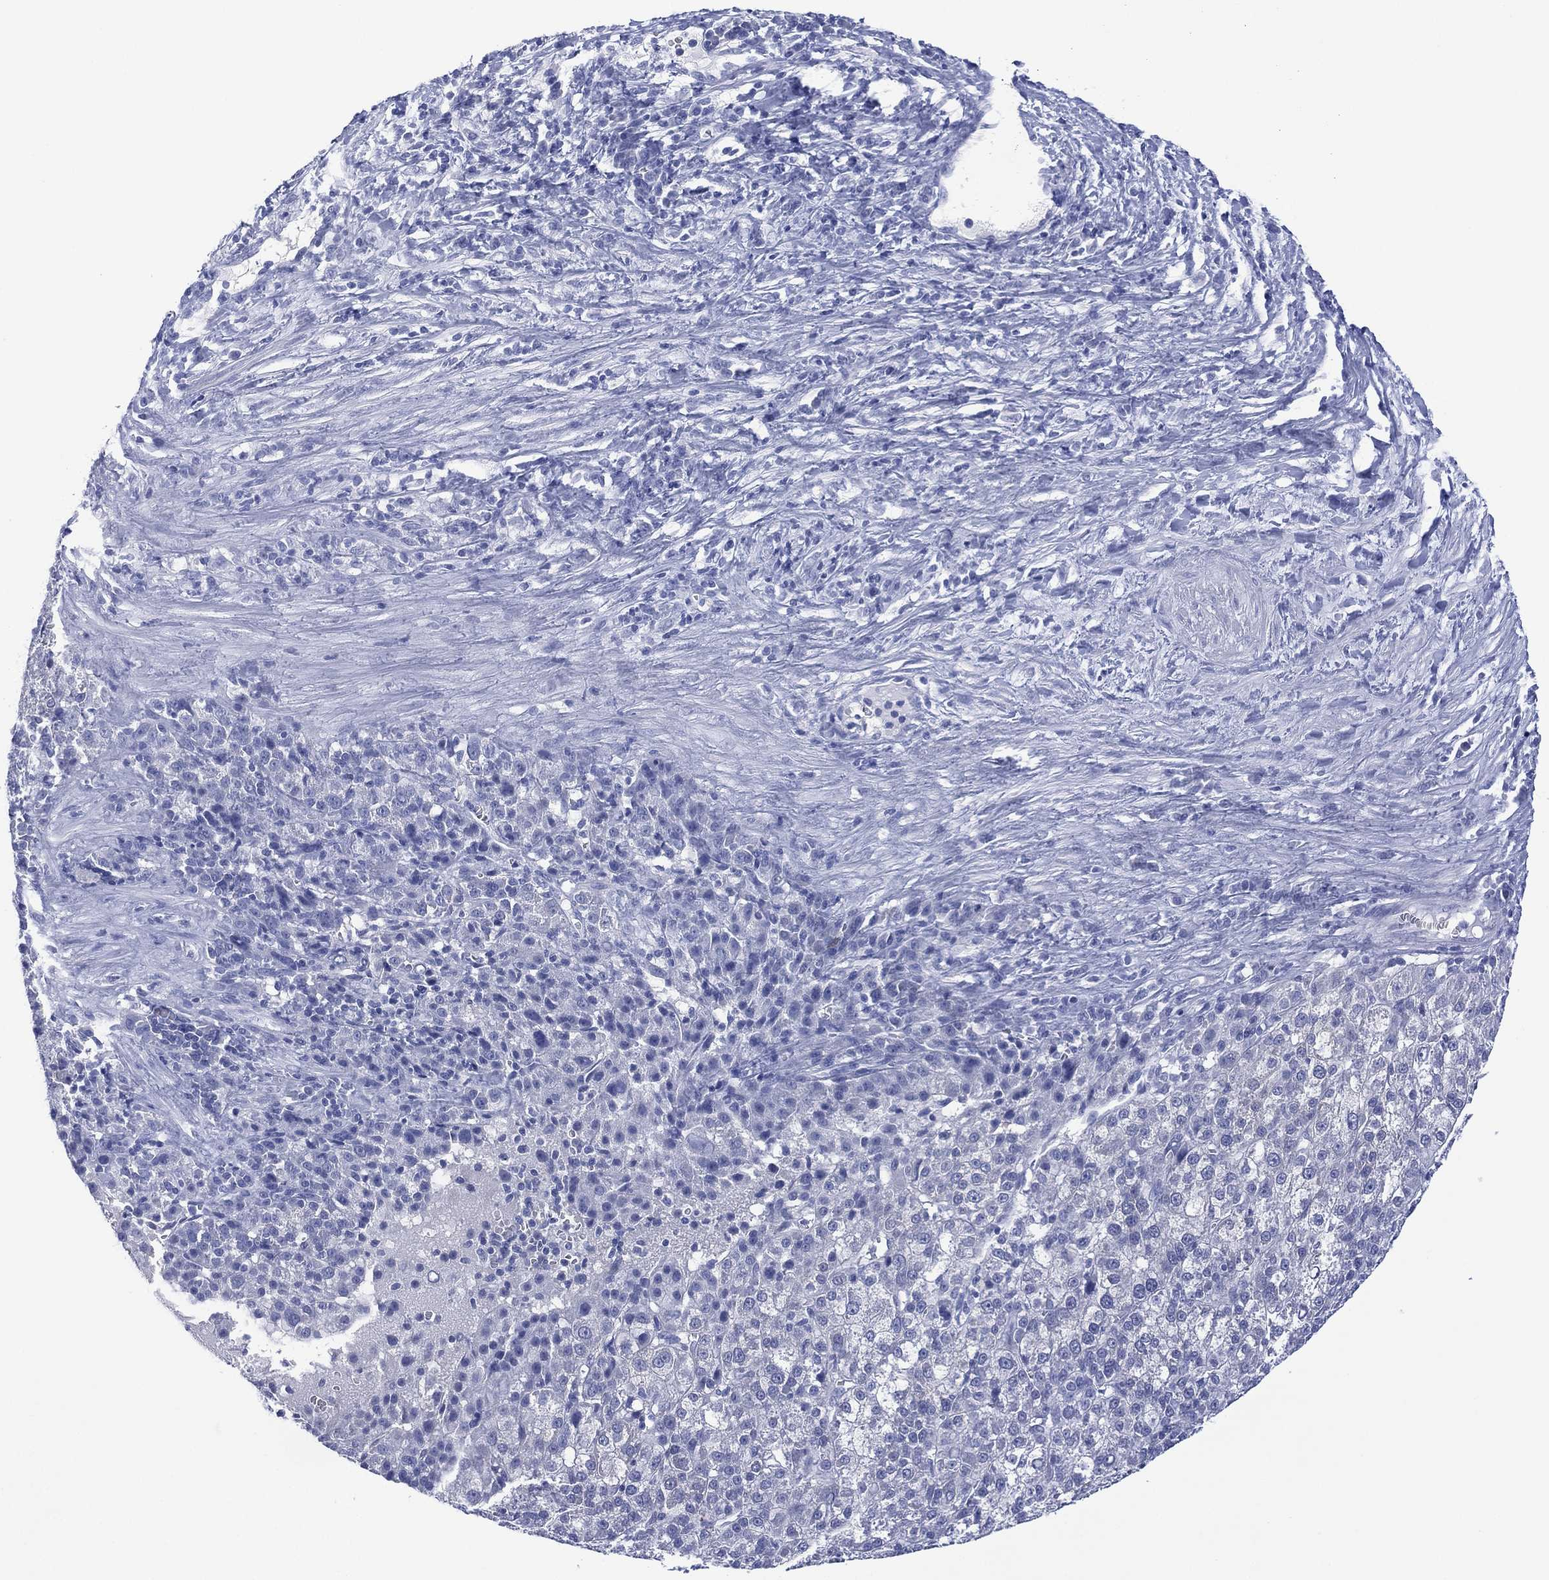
{"staining": {"intensity": "negative", "quantity": "none", "location": "none"}, "tissue": "liver cancer", "cell_type": "Tumor cells", "image_type": "cancer", "snomed": [{"axis": "morphology", "description": "Carcinoma, Hepatocellular, NOS"}, {"axis": "topography", "description": "Liver"}], "caption": "A high-resolution photomicrograph shows immunohistochemistry (IHC) staining of liver hepatocellular carcinoma, which reveals no significant expression in tumor cells.", "gene": "DSG1", "patient": {"sex": "female", "age": 60}}